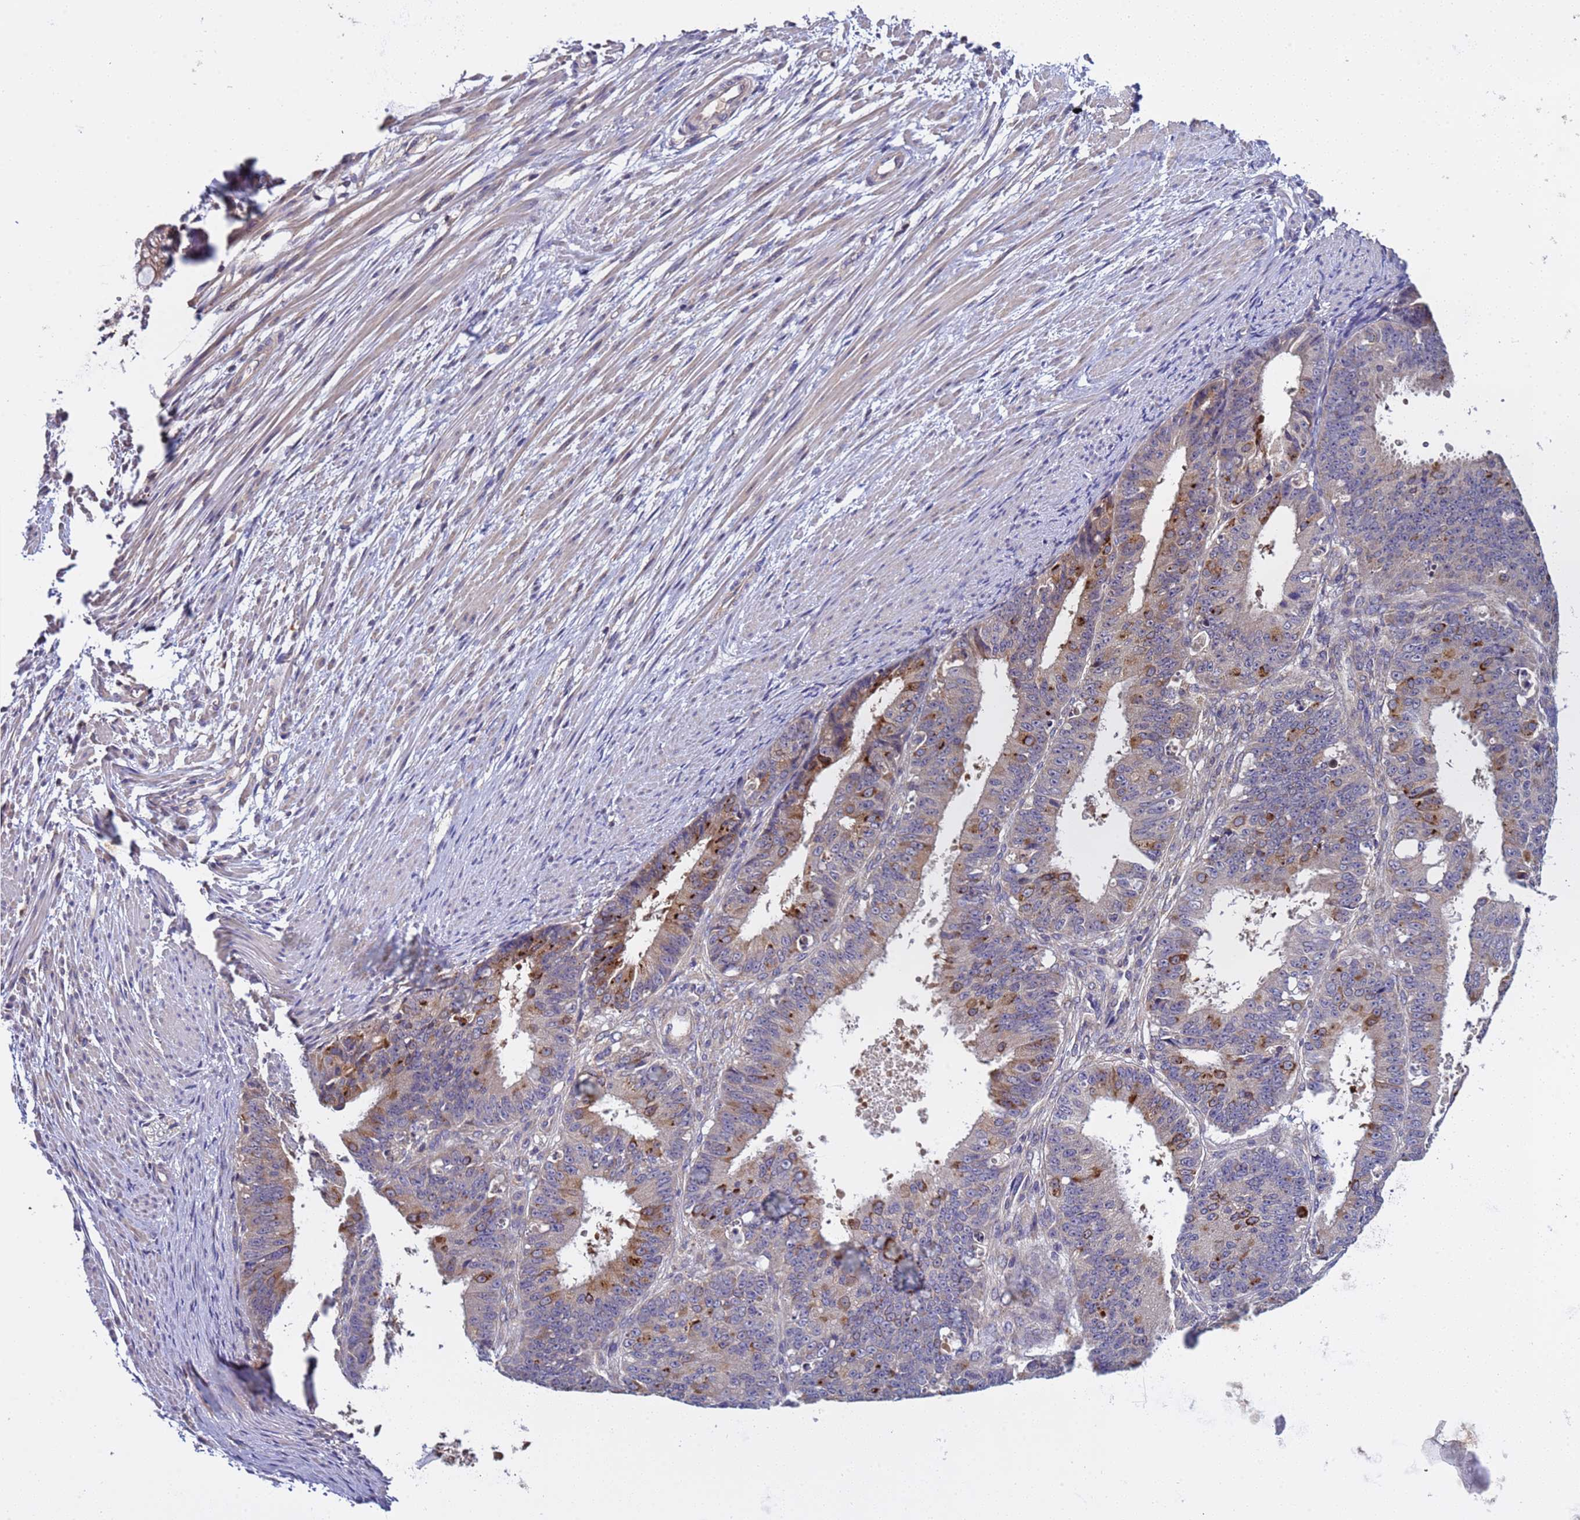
{"staining": {"intensity": "moderate", "quantity": "<25%", "location": "cytoplasmic/membranous"}, "tissue": "ovarian cancer", "cell_type": "Tumor cells", "image_type": "cancer", "snomed": [{"axis": "morphology", "description": "Carcinoma, endometroid"}, {"axis": "topography", "description": "Appendix"}, {"axis": "topography", "description": "Ovary"}], "caption": "IHC (DAB) staining of human endometroid carcinoma (ovarian) shows moderate cytoplasmic/membranous protein positivity in about <25% of tumor cells.", "gene": "ELMOD2", "patient": {"sex": "female", "age": 42}}